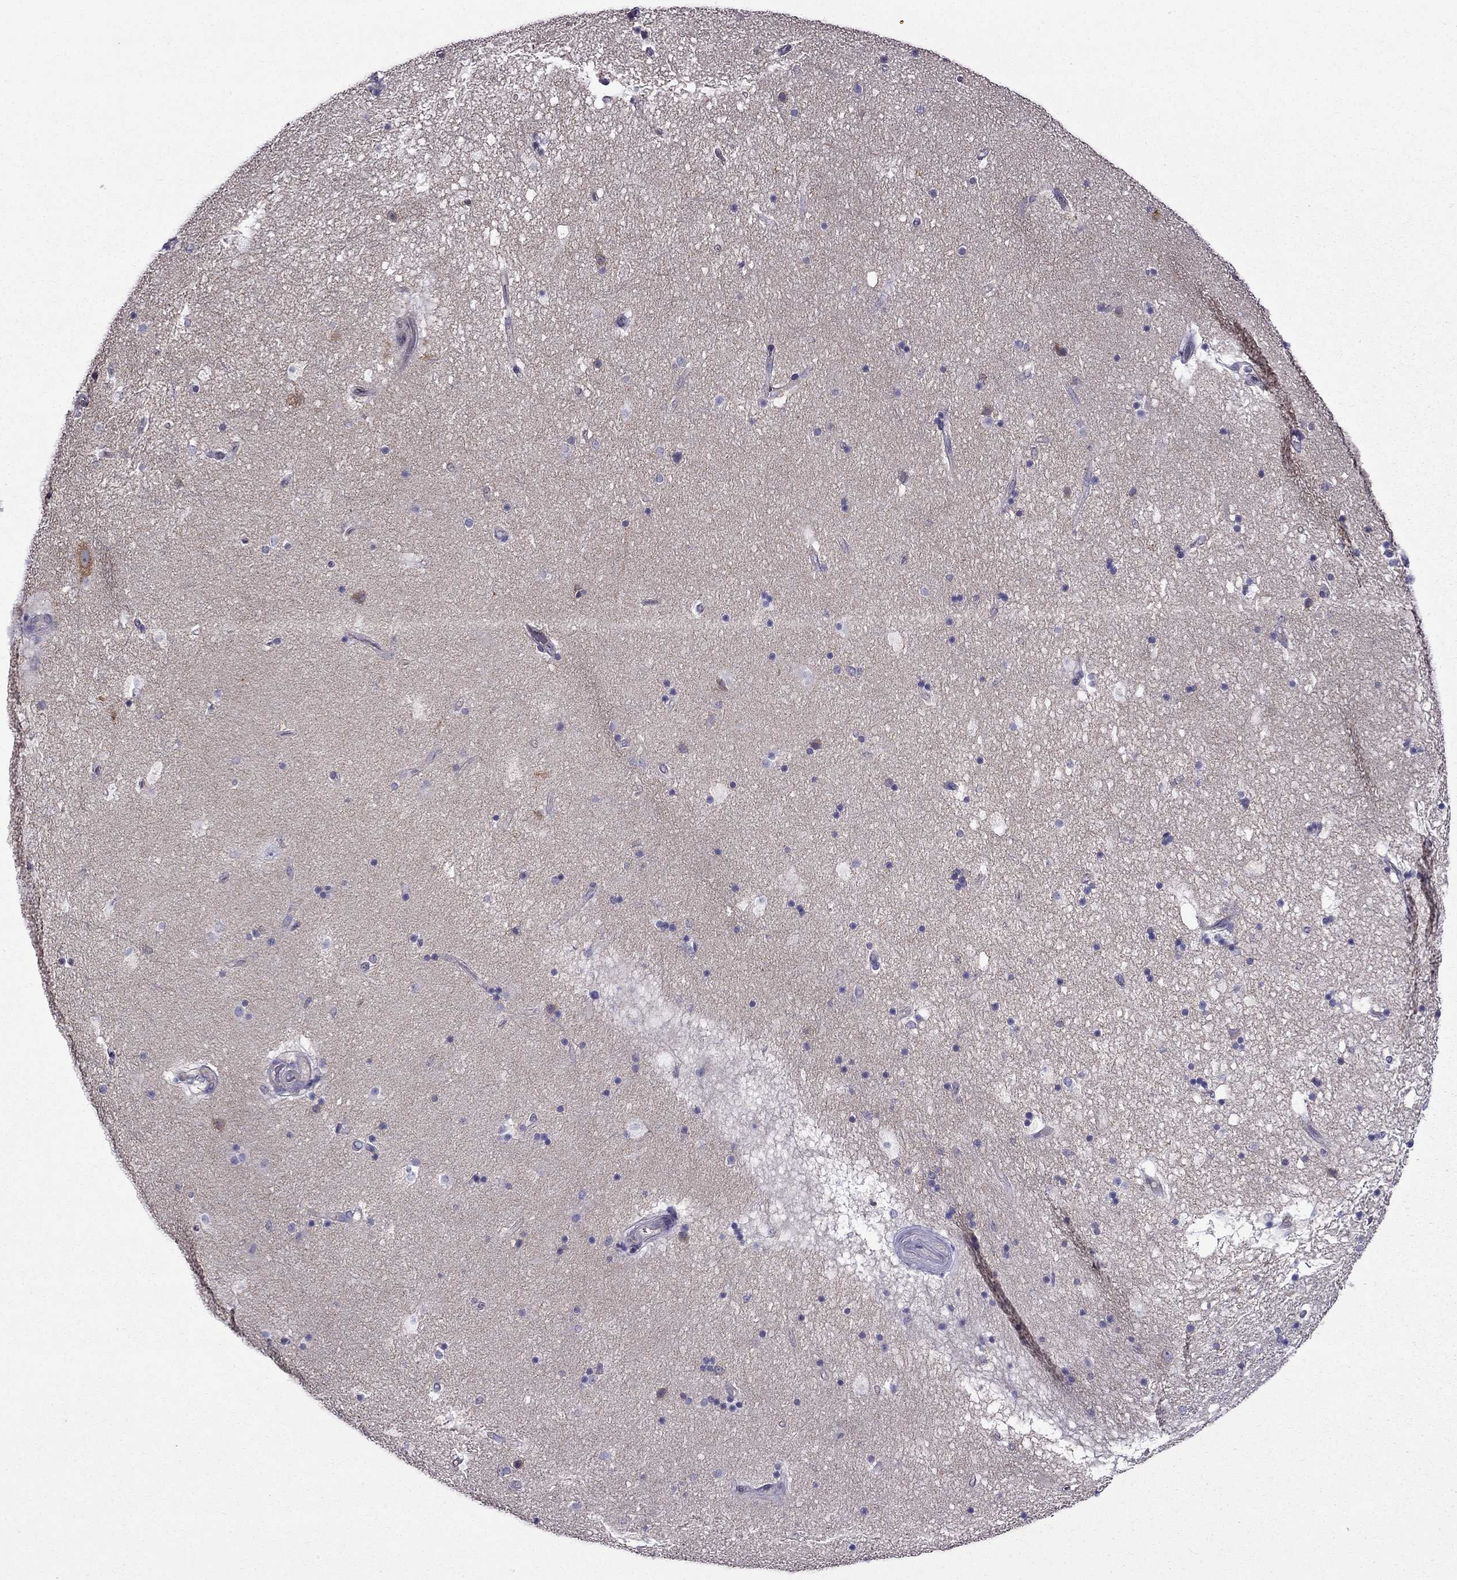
{"staining": {"intensity": "negative", "quantity": "none", "location": "none"}, "tissue": "hippocampus", "cell_type": "Glial cells", "image_type": "normal", "snomed": [{"axis": "morphology", "description": "Normal tissue, NOS"}, {"axis": "topography", "description": "Hippocampus"}], "caption": "Immunohistochemistry (IHC) of unremarkable hippocampus reveals no staining in glial cells. (Brightfield microscopy of DAB (3,3'-diaminobenzidine) IHC at high magnification).", "gene": "AAK1", "patient": {"sex": "male", "age": 51}}